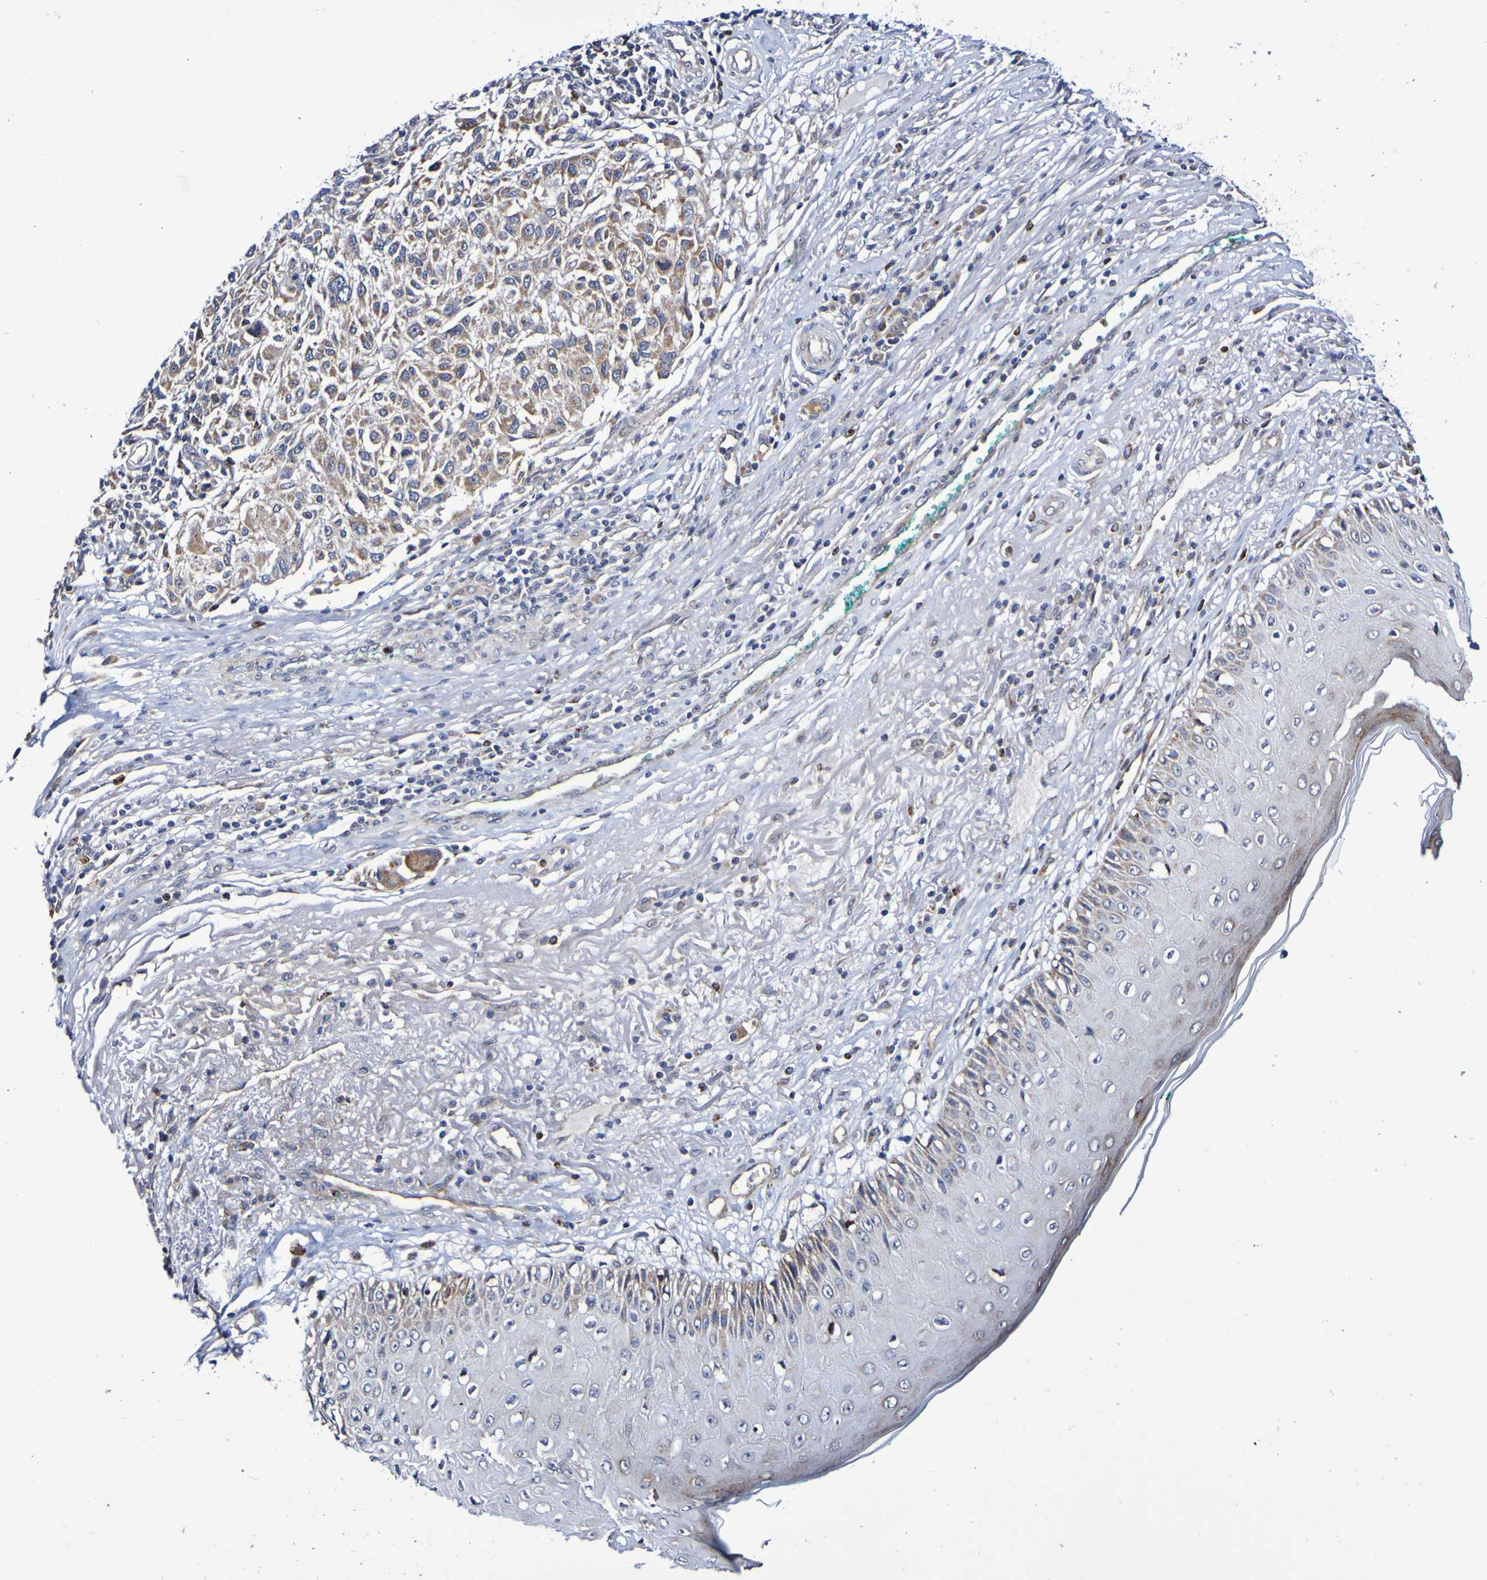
{"staining": {"intensity": "moderate", "quantity": ">75%", "location": "cytoplasmic/membranous"}, "tissue": "melanoma", "cell_type": "Tumor cells", "image_type": "cancer", "snomed": [{"axis": "morphology", "description": "Necrosis, NOS"}, {"axis": "morphology", "description": "Malignant melanoma, NOS"}, {"axis": "topography", "description": "Skin"}], "caption": "A micrograph showing moderate cytoplasmic/membranous positivity in approximately >75% of tumor cells in melanoma, as visualized by brown immunohistochemical staining.", "gene": "GJB1", "patient": {"sex": "female", "age": 87}}